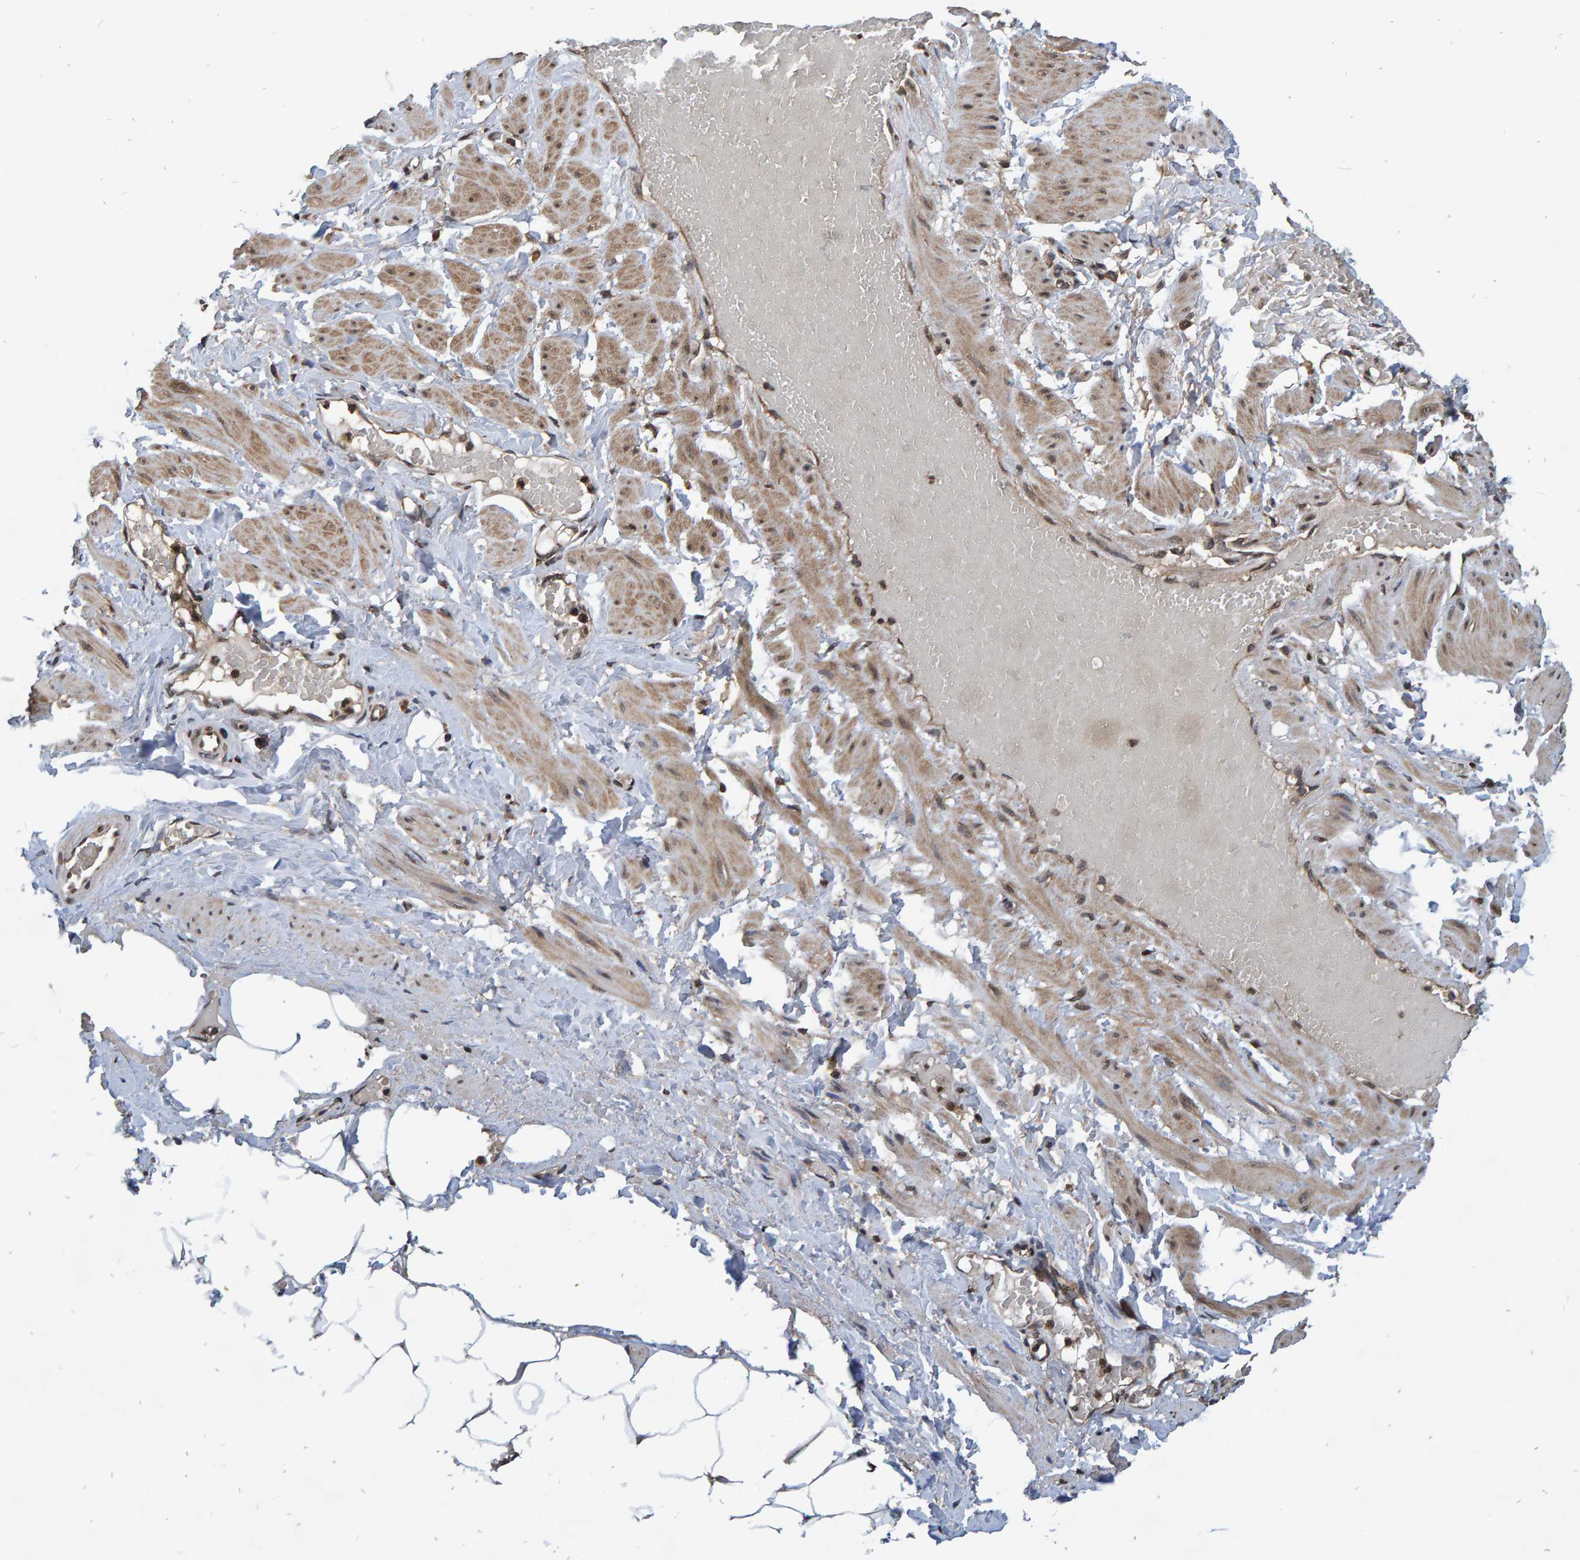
{"staining": {"intensity": "moderate", "quantity": ">75%", "location": "nuclear"}, "tissue": "adipose tissue", "cell_type": "Adipocytes", "image_type": "normal", "snomed": [{"axis": "morphology", "description": "Normal tissue, NOS"}, {"axis": "topography", "description": "Soft tissue"}, {"axis": "topography", "description": "Vascular tissue"}], "caption": "Adipocytes show medium levels of moderate nuclear positivity in approximately >75% of cells in unremarkable adipose tissue.", "gene": "GAB2", "patient": {"sex": "female", "age": 35}}